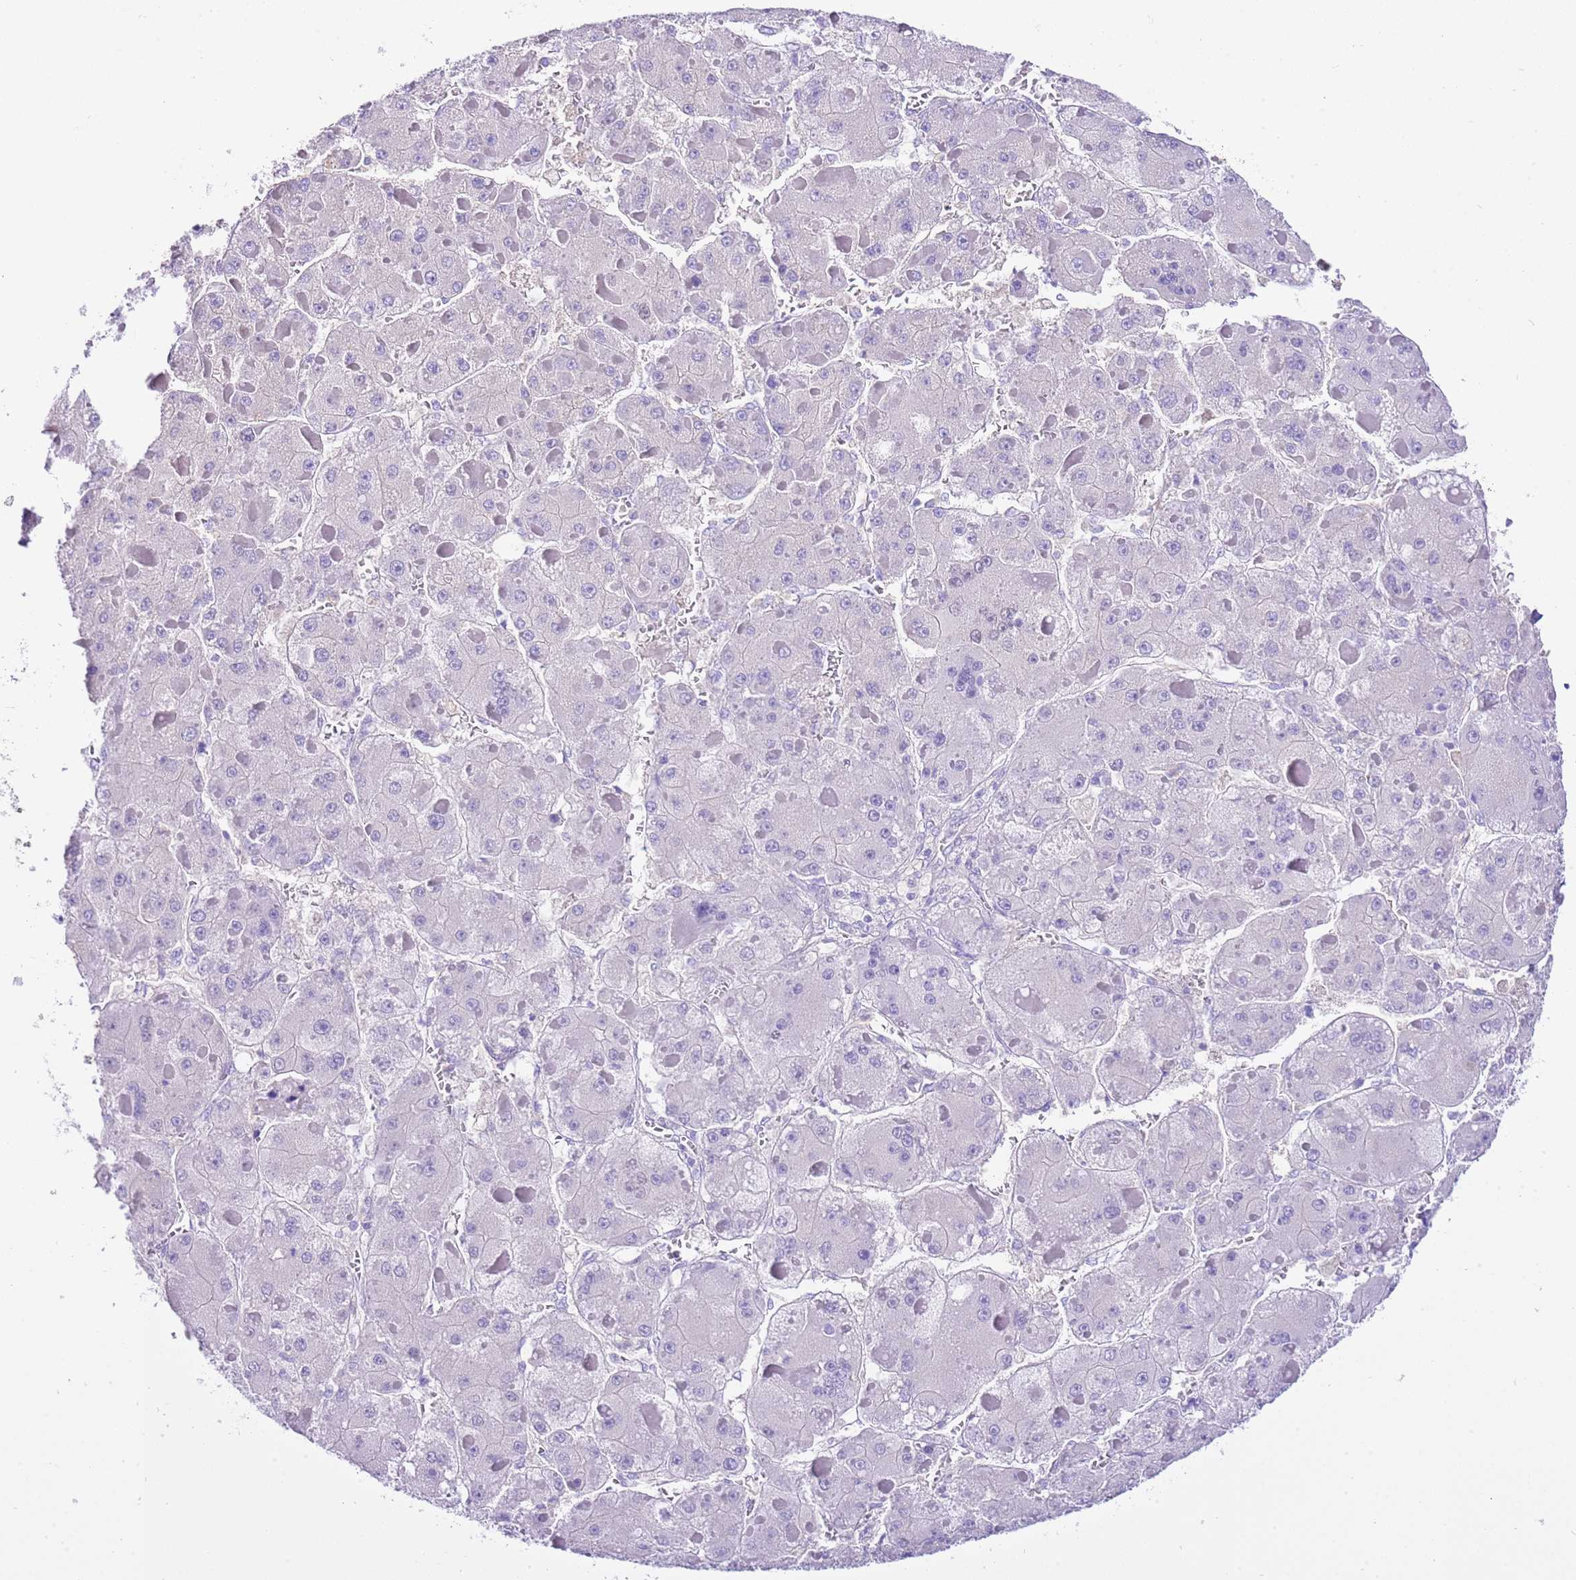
{"staining": {"intensity": "negative", "quantity": "none", "location": "none"}, "tissue": "liver cancer", "cell_type": "Tumor cells", "image_type": "cancer", "snomed": [{"axis": "morphology", "description": "Carcinoma, Hepatocellular, NOS"}, {"axis": "topography", "description": "Liver"}], "caption": "Photomicrograph shows no protein expression in tumor cells of hepatocellular carcinoma (liver) tissue.", "gene": "BHLHA15", "patient": {"sex": "female", "age": 73}}